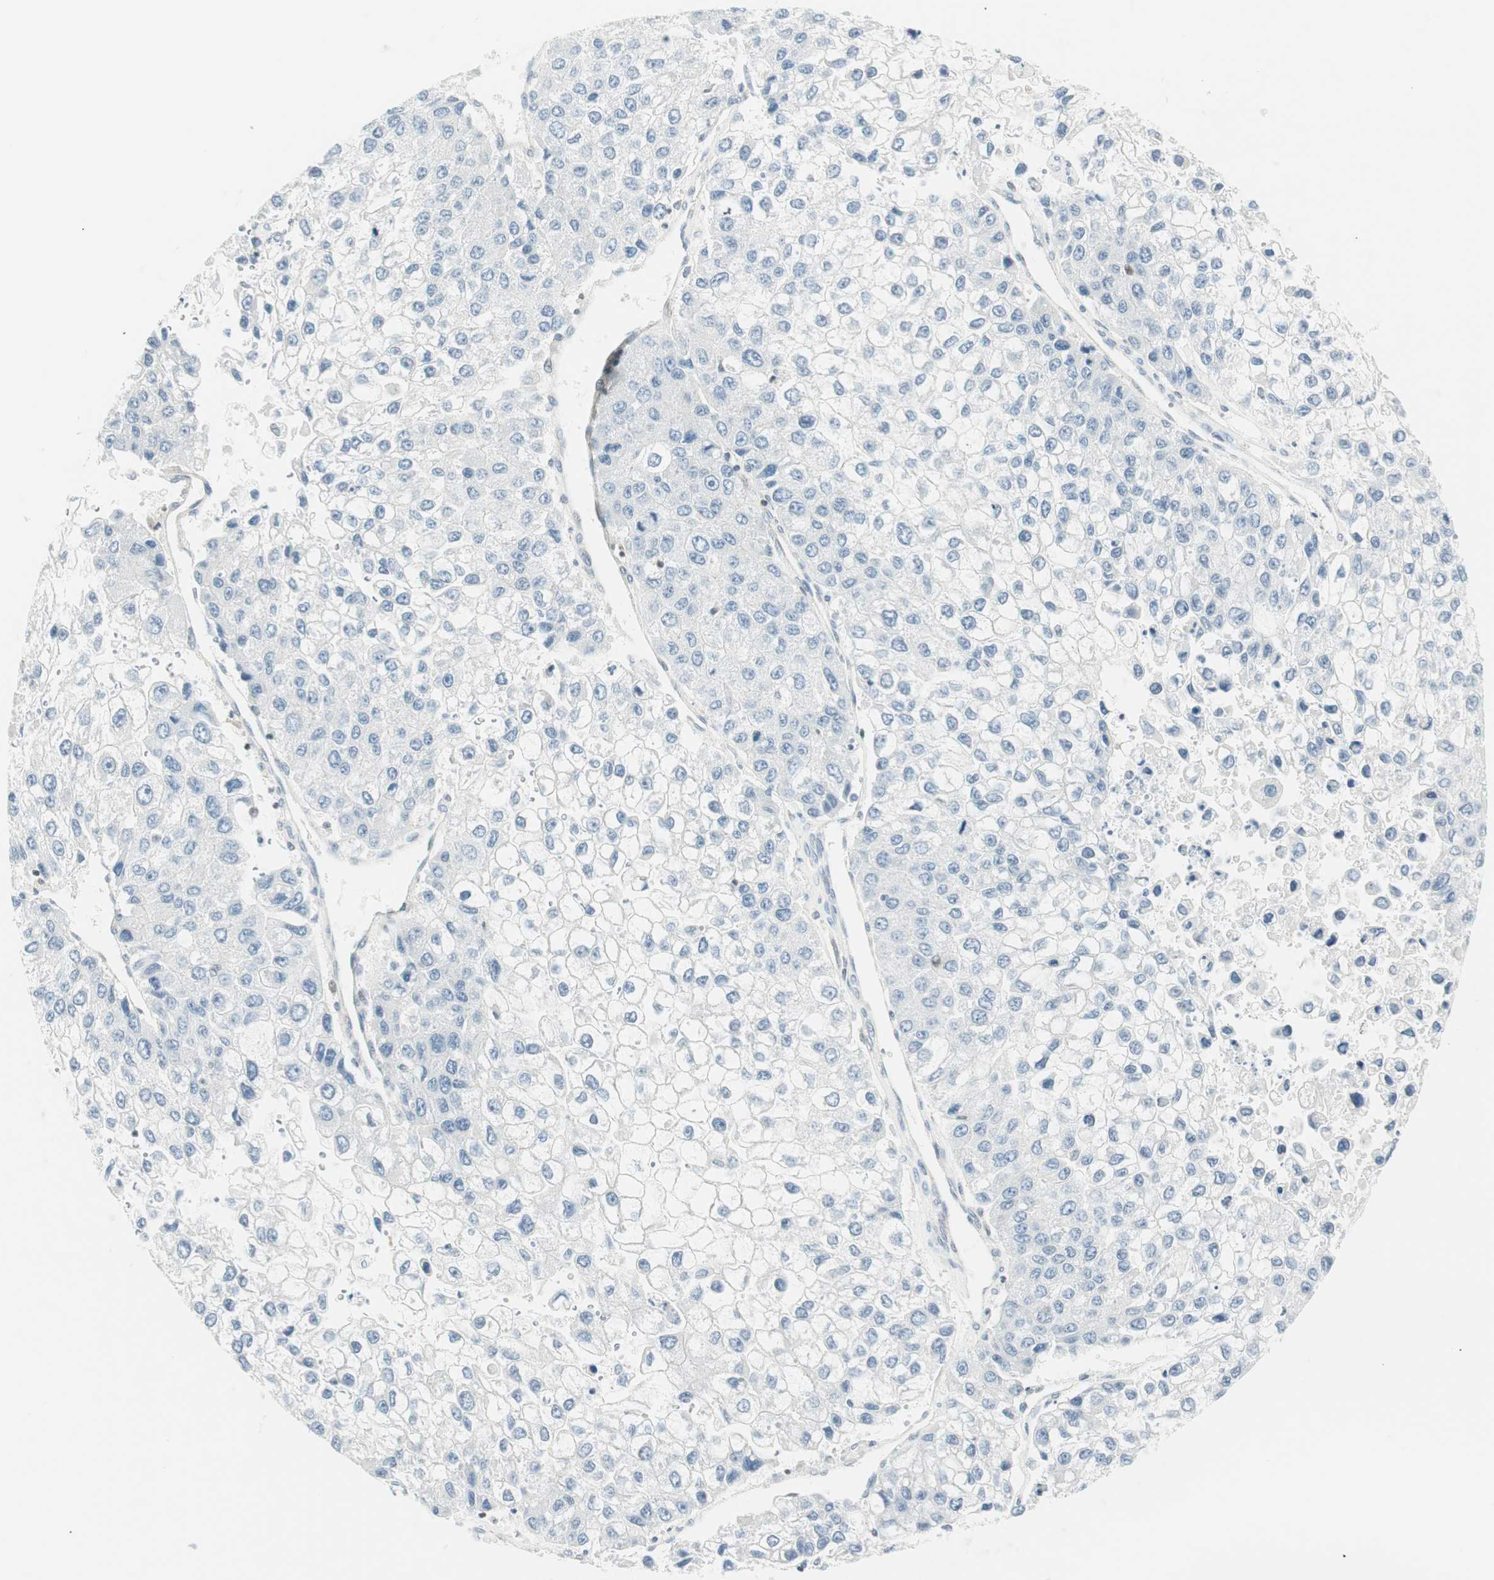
{"staining": {"intensity": "negative", "quantity": "none", "location": "none"}, "tissue": "liver cancer", "cell_type": "Tumor cells", "image_type": "cancer", "snomed": [{"axis": "morphology", "description": "Carcinoma, Hepatocellular, NOS"}, {"axis": "topography", "description": "Liver"}], "caption": "Immunohistochemistry (IHC) of human liver cancer displays no staining in tumor cells.", "gene": "PPP1CA", "patient": {"sex": "female", "age": 66}}